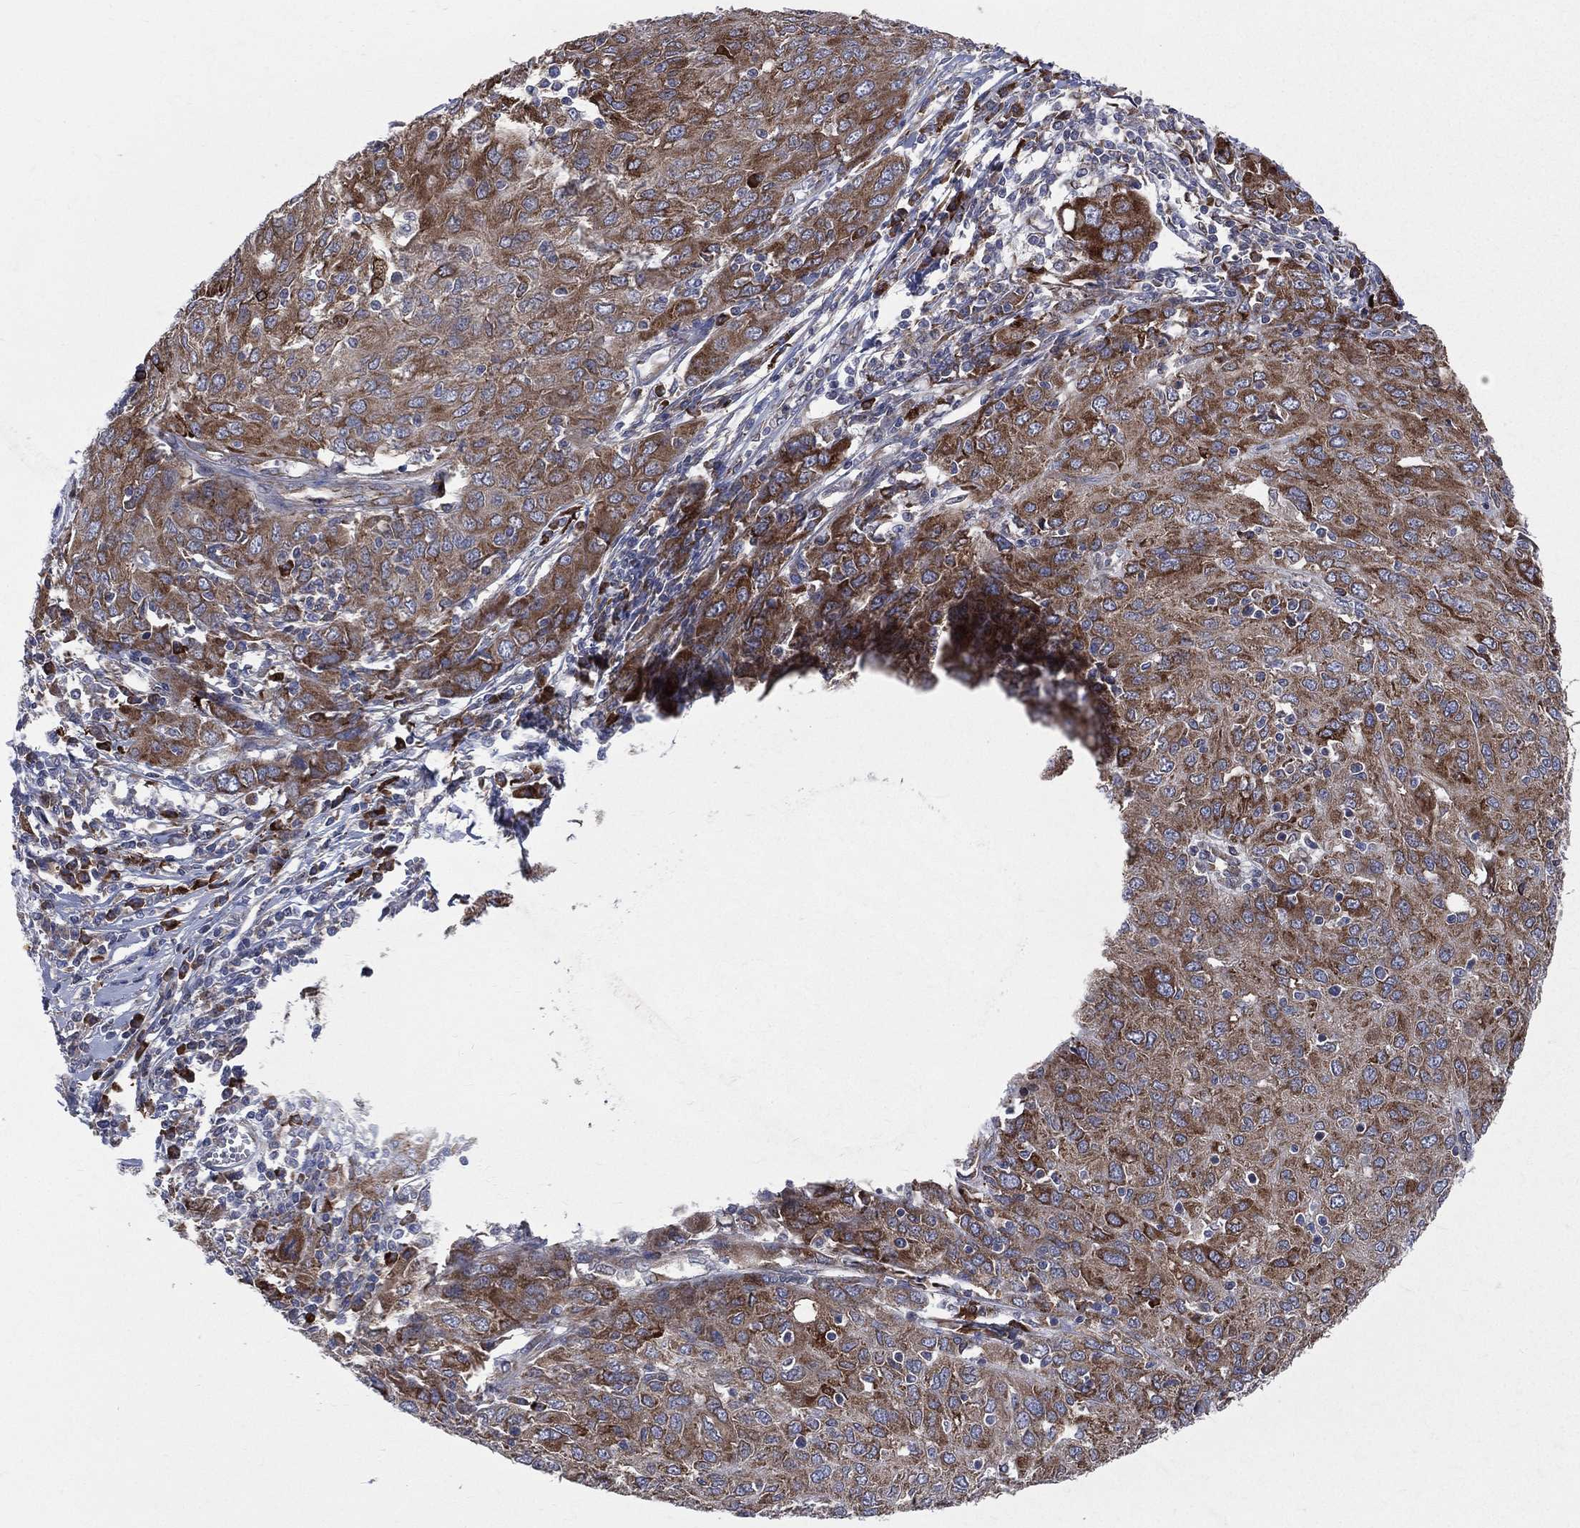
{"staining": {"intensity": "moderate", "quantity": ">75%", "location": "cytoplasmic/membranous"}, "tissue": "ovarian cancer", "cell_type": "Tumor cells", "image_type": "cancer", "snomed": [{"axis": "morphology", "description": "Carcinoma, endometroid"}, {"axis": "topography", "description": "Ovary"}], "caption": "The micrograph demonstrates staining of ovarian endometroid carcinoma, revealing moderate cytoplasmic/membranous protein expression (brown color) within tumor cells. Ihc stains the protein of interest in brown and the nuclei are stained blue.", "gene": "CCDC159", "patient": {"sex": "female", "age": 50}}